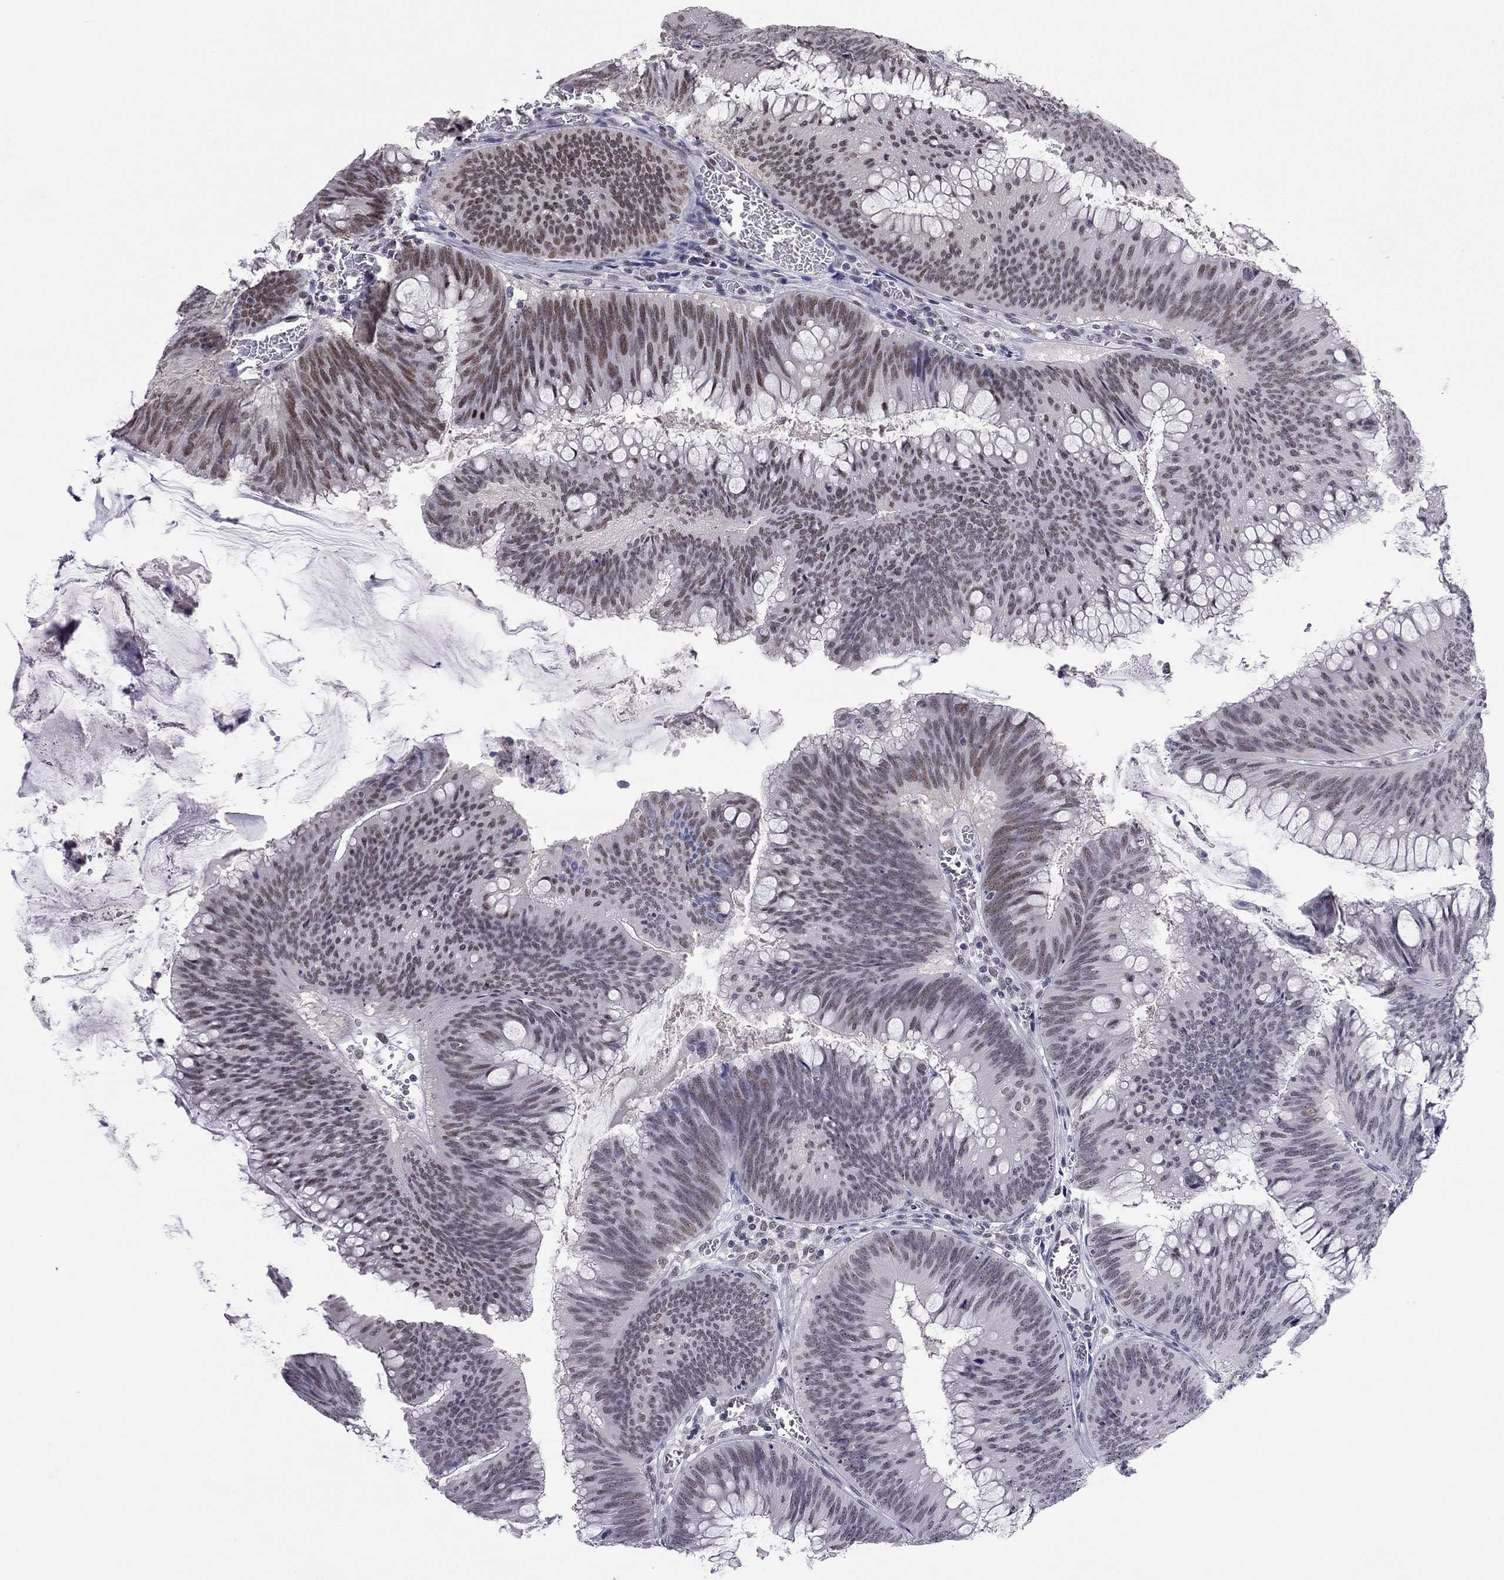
{"staining": {"intensity": "weak", "quantity": "25%-75%", "location": "nuclear"}, "tissue": "colorectal cancer", "cell_type": "Tumor cells", "image_type": "cancer", "snomed": [{"axis": "morphology", "description": "Adenocarcinoma, NOS"}, {"axis": "topography", "description": "Rectum"}], "caption": "Immunohistochemical staining of colorectal adenocarcinoma shows low levels of weak nuclear protein expression in approximately 25%-75% of tumor cells. Immunohistochemistry stains the protein of interest in brown and the nuclei are stained blue.", "gene": "DOT1L", "patient": {"sex": "female", "age": 72}}